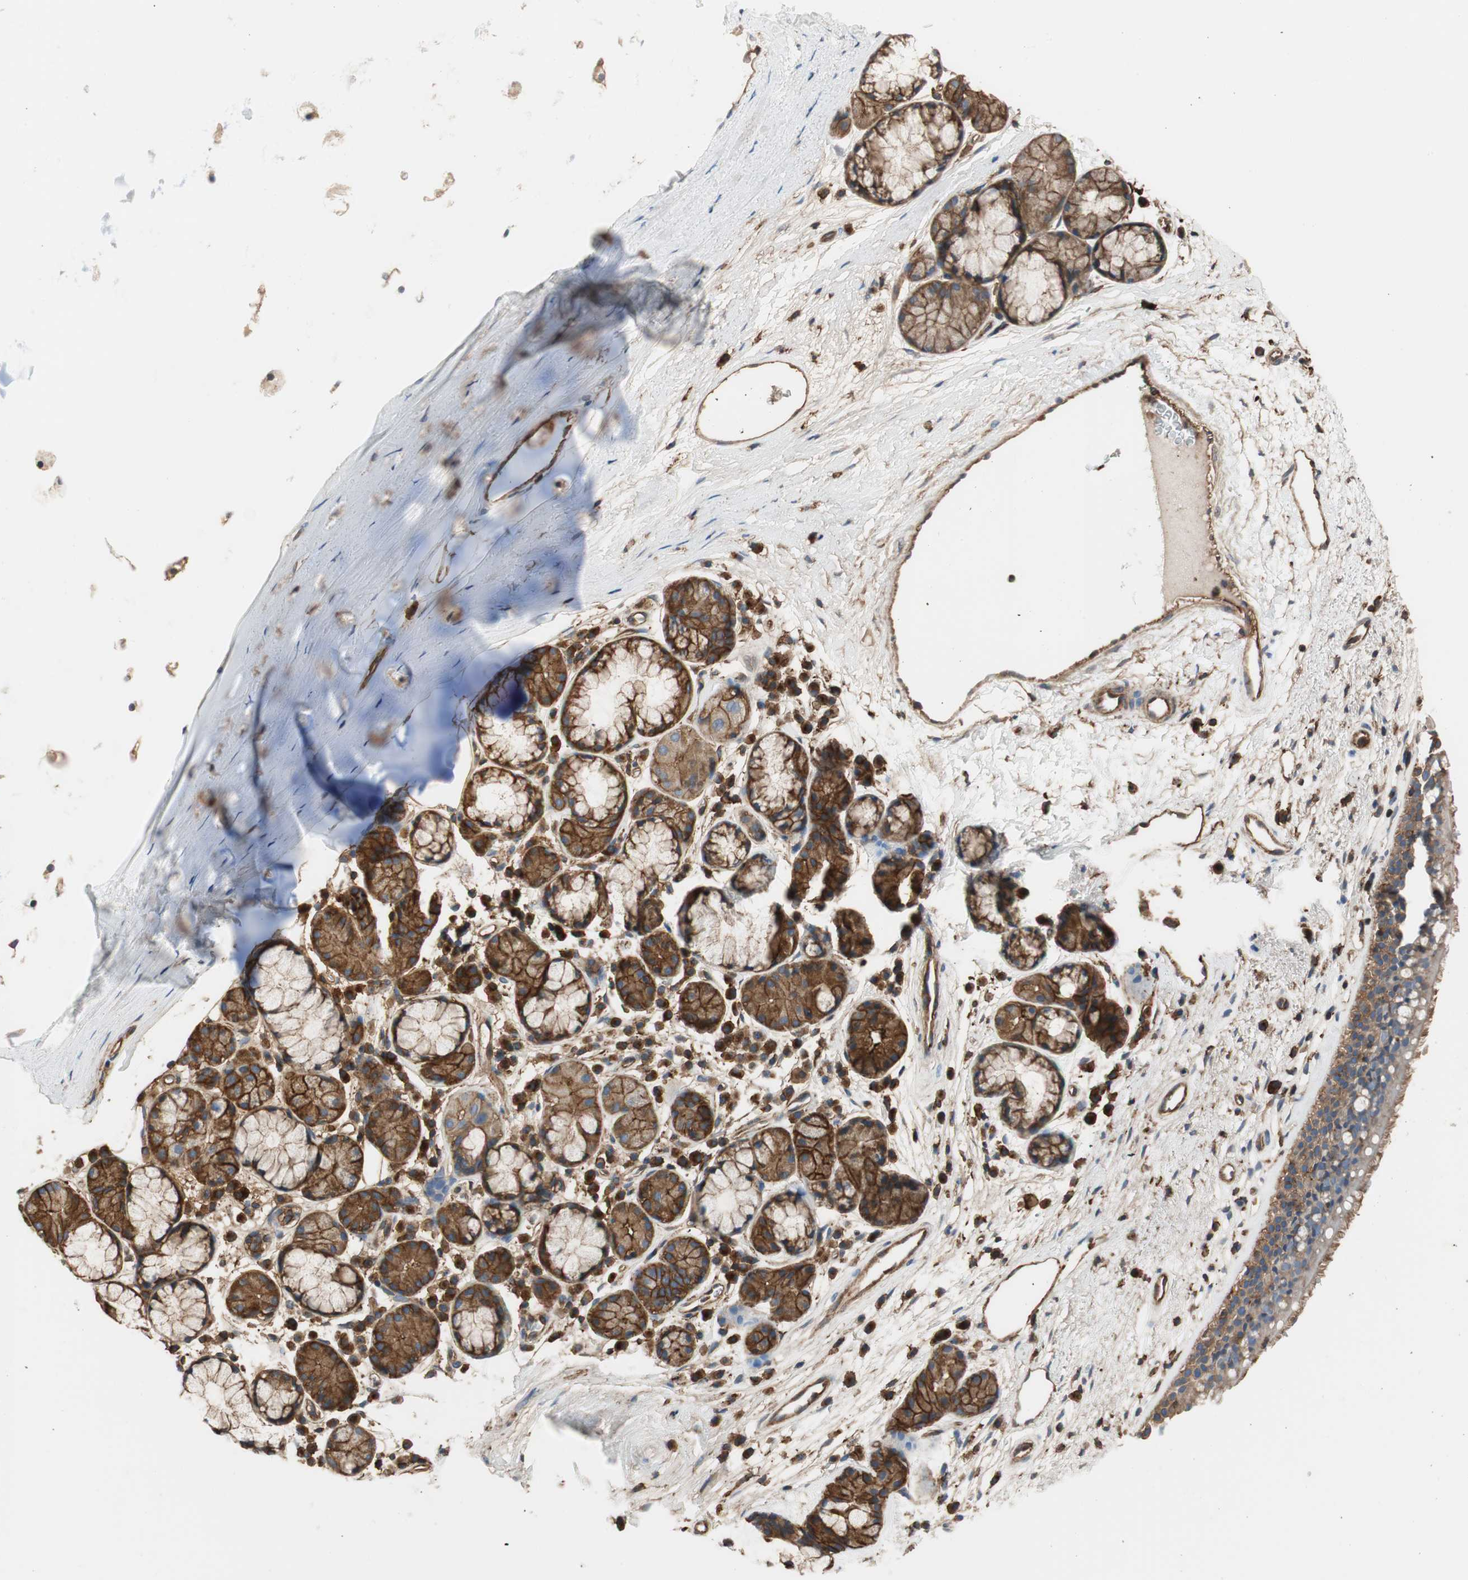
{"staining": {"intensity": "moderate", "quantity": ">75%", "location": "cytoplasmic/membranous"}, "tissue": "bronchus", "cell_type": "Respiratory epithelial cells", "image_type": "normal", "snomed": [{"axis": "morphology", "description": "Normal tissue, NOS"}, {"axis": "topography", "description": "Bronchus"}], "caption": "Immunohistochemical staining of benign bronchus exhibits moderate cytoplasmic/membranous protein staining in approximately >75% of respiratory epithelial cells. Ihc stains the protein in brown and the nuclei are stained blue.", "gene": "IL1RL1", "patient": {"sex": "female", "age": 54}}